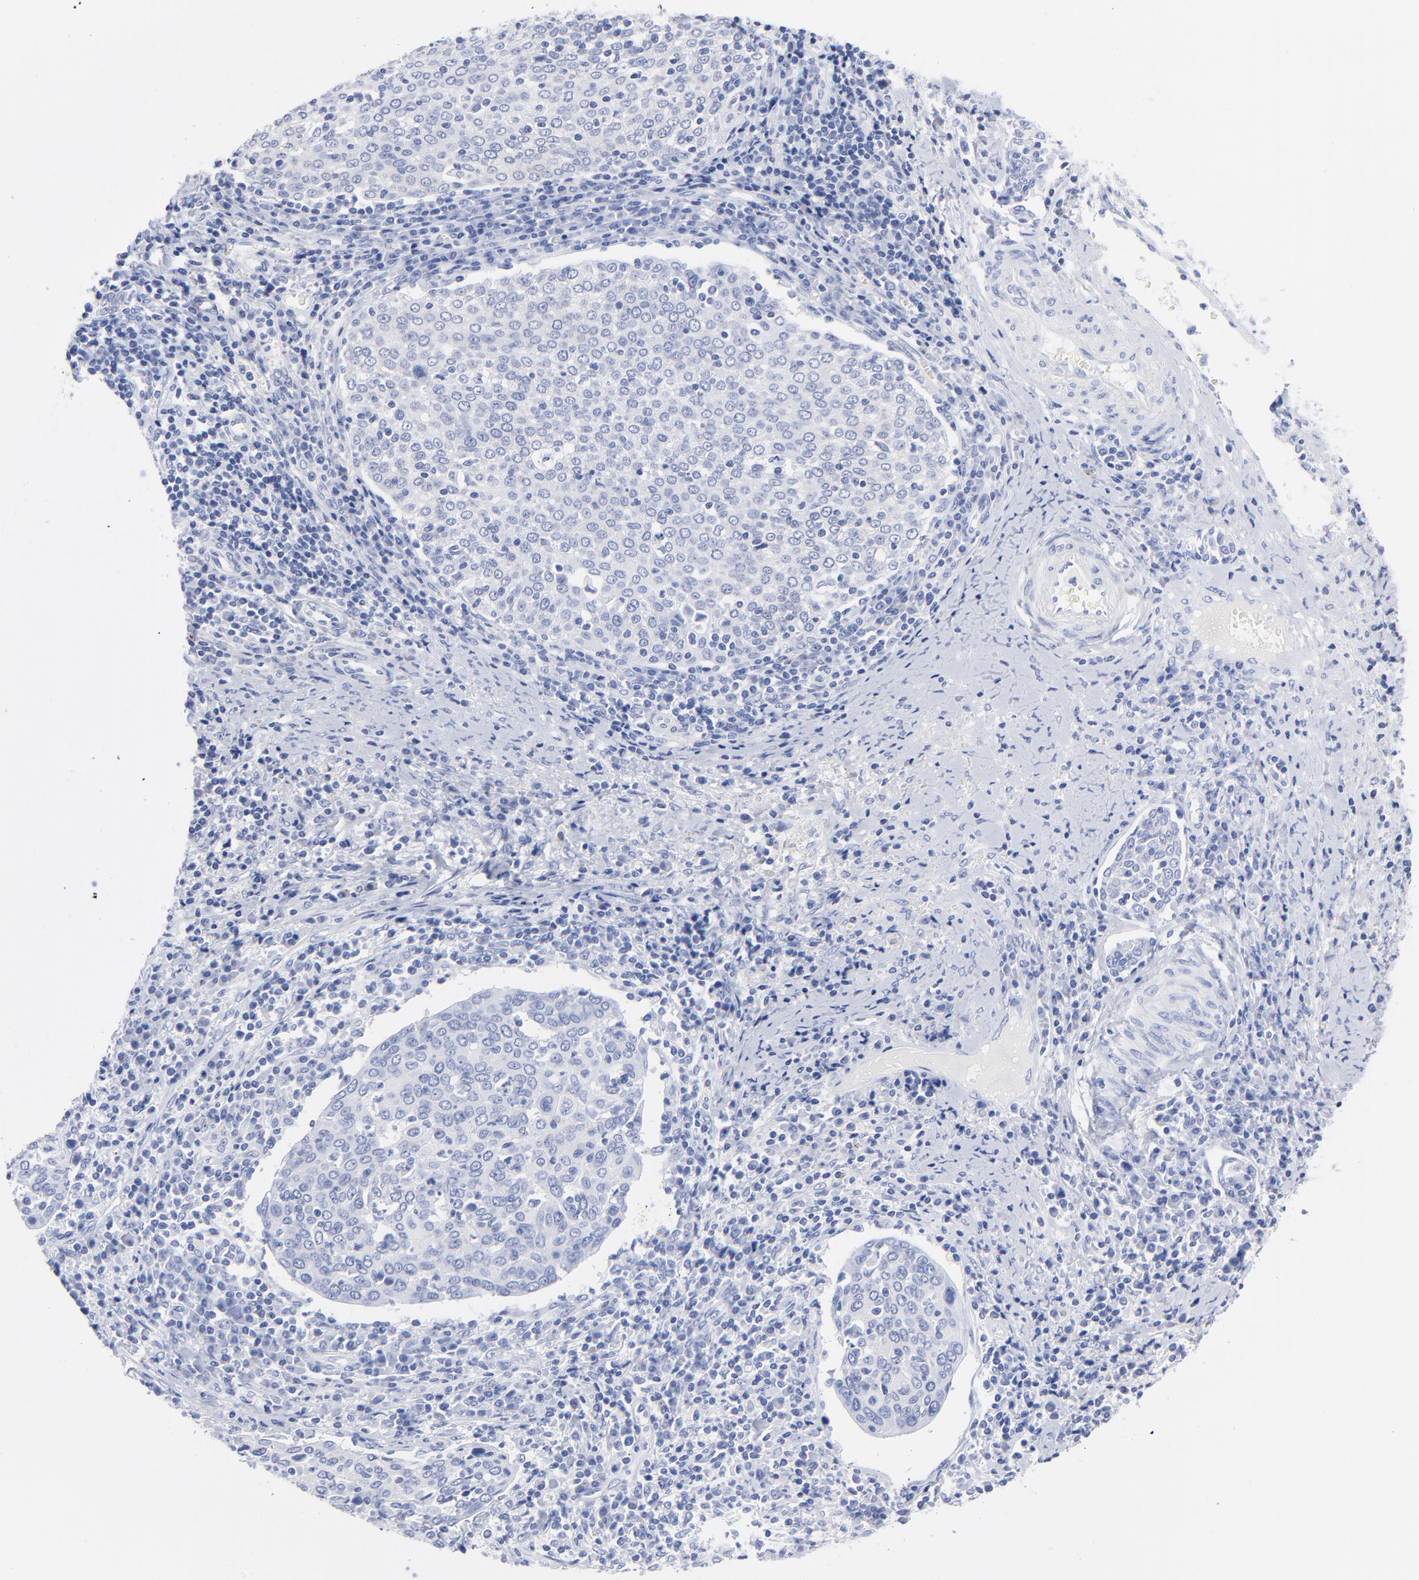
{"staining": {"intensity": "negative", "quantity": "none", "location": "none"}, "tissue": "cervical cancer", "cell_type": "Tumor cells", "image_type": "cancer", "snomed": [{"axis": "morphology", "description": "Squamous cell carcinoma, NOS"}, {"axis": "topography", "description": "Cervix"}], "caption": "An image of human cervical cancer is negative for staining in tumor cells.", "gene": "ACY1", "patient": {"sex": "female", "age": 40}}